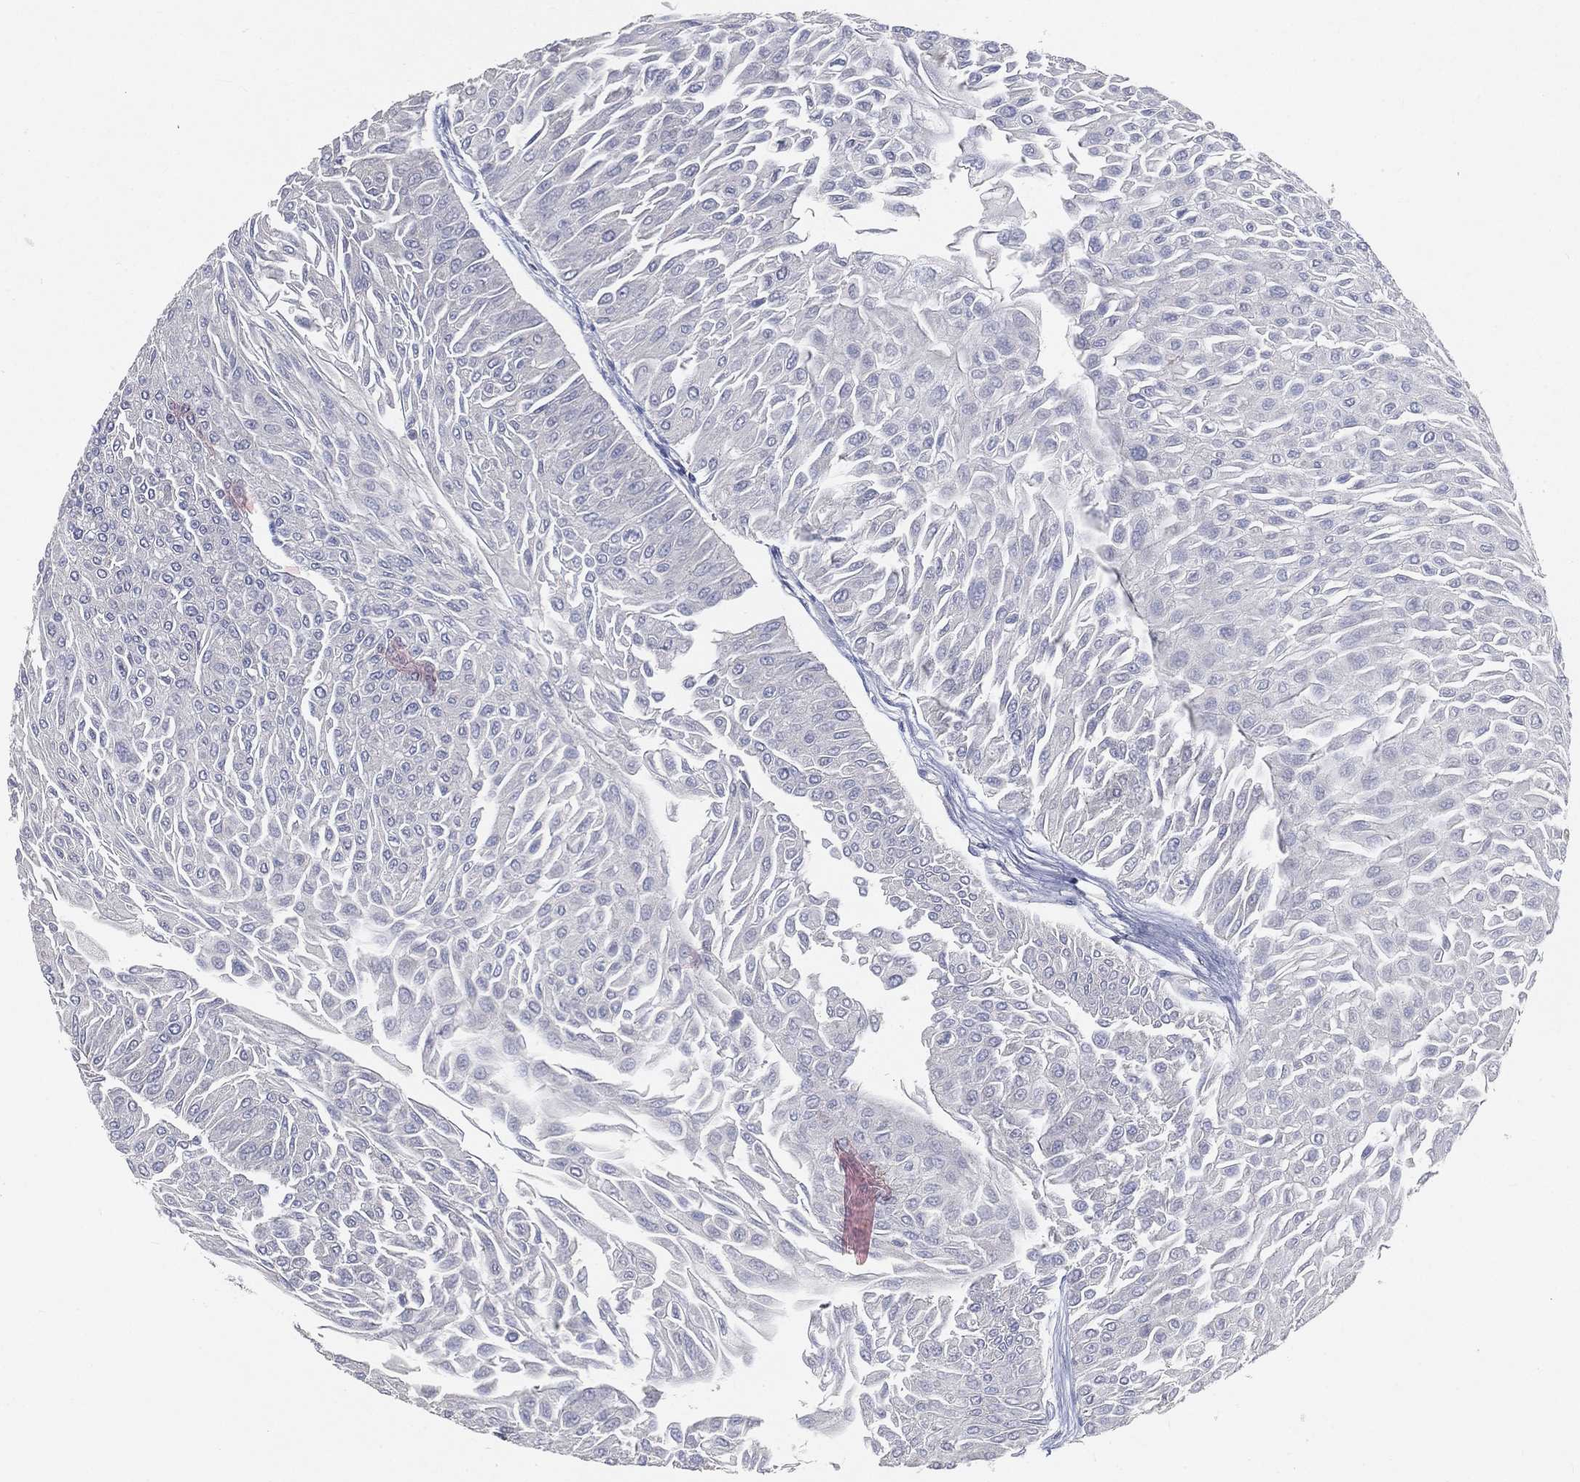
{"staining": {"intensity": "negative", "quantity": "none", "location": "none"}, "tissue": "urothelial cancer", "cell_type": "Tumor cells", "image_type": "cancer", "snomed": [{"axis": "morphology", "description": "Urothelial carcinoma, Low grade"}, {"axis": "topography", "description": "Urinary bladder"}], "caption": "Tumor cells are negative for protein expression in human urothelial cancer.", "gene": "YLPM1", "patient": {"sex": "male", "age": 67}}